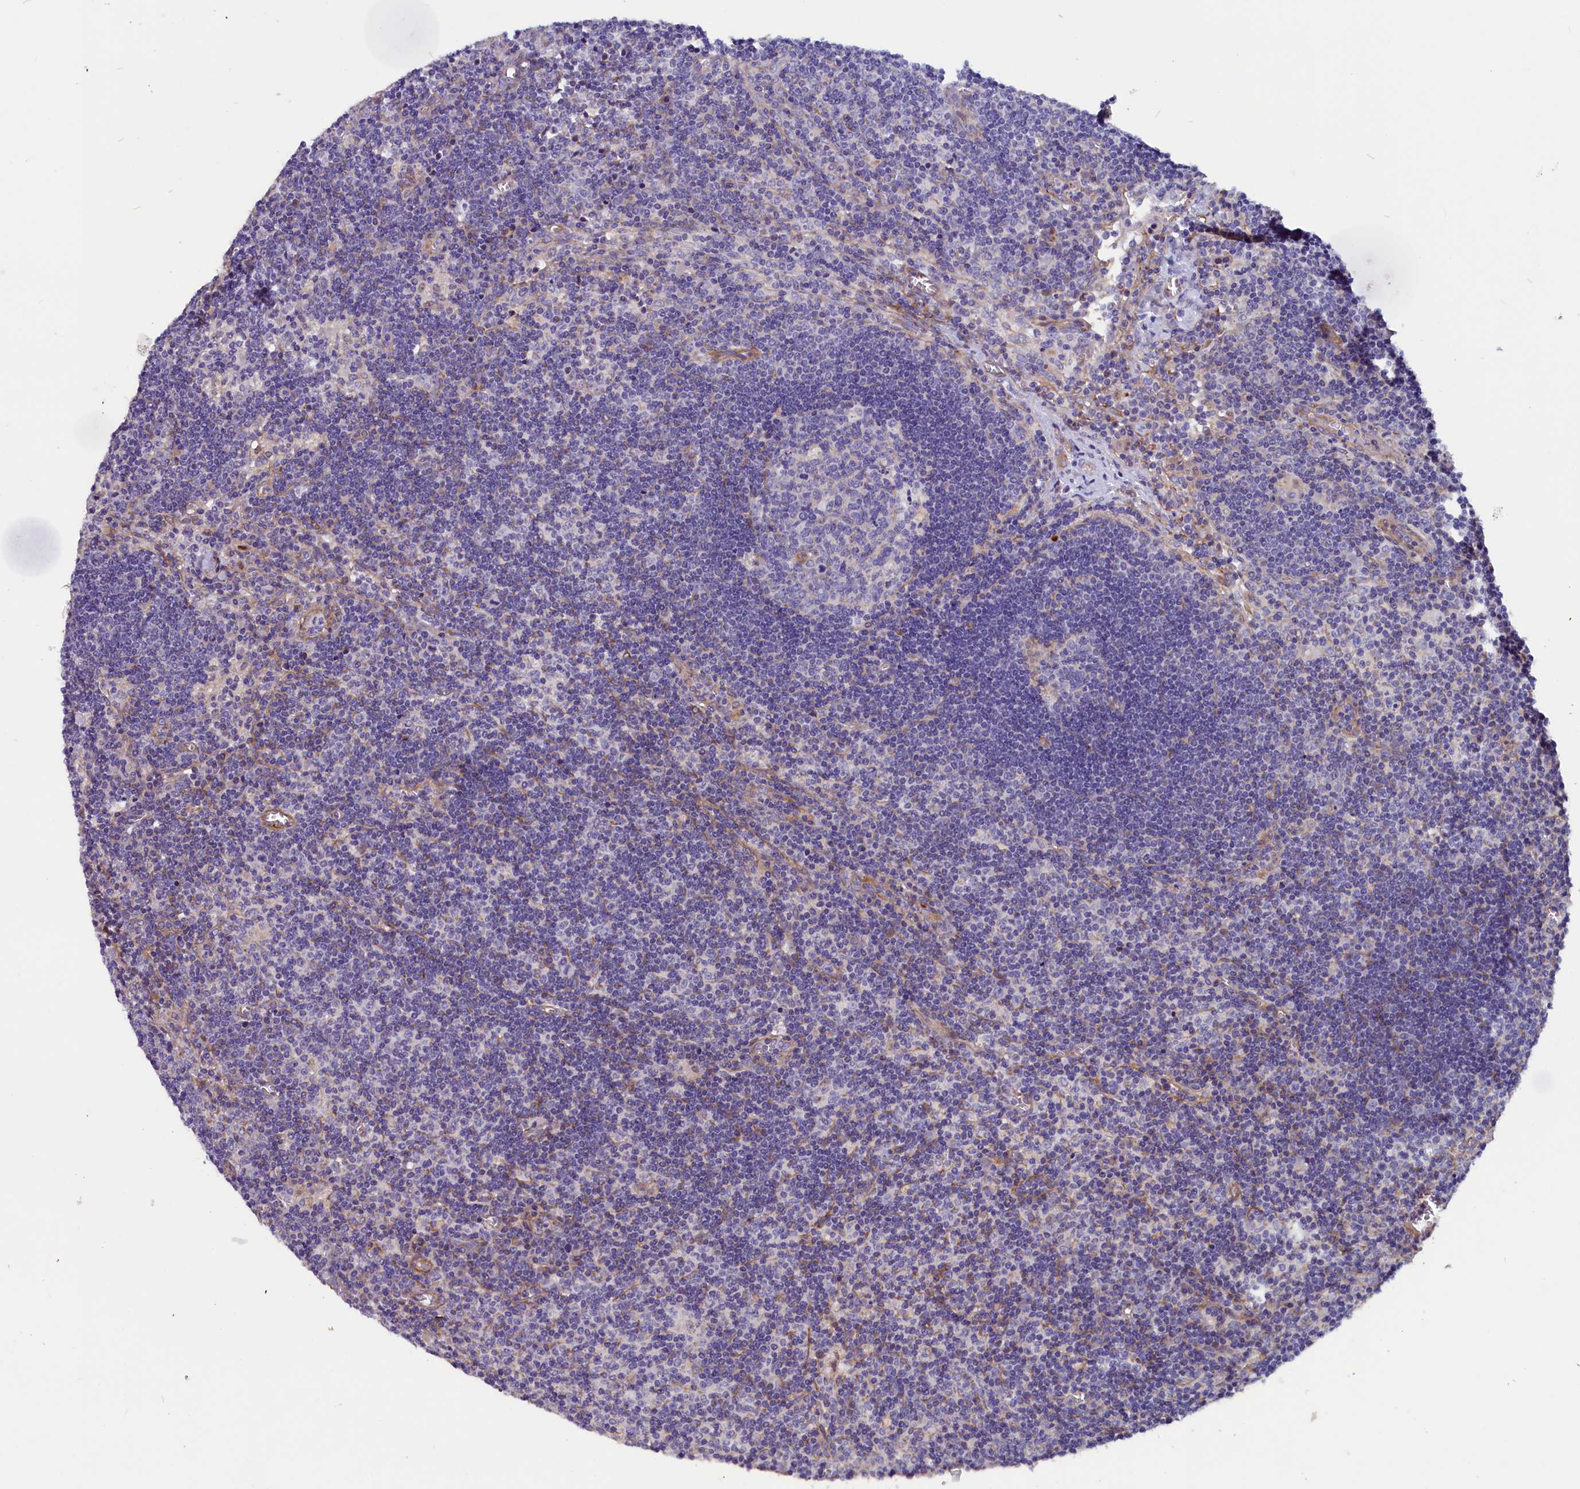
{"staining": {"intensity": "negative", "quantity": "none", "location": "none"}, "tissue": "lymph node", "cell_type": "Germinal center cells", "image_type": "normal", "snomed": [{"axis": "morphology", "description": "Normal tissue, NOS"}, {"axis": "topography", "description": "Lymph node"}], "caption": "Image shows no protein positivity in germinal center cells of benign lymph node. (DAB (3,3'-diaminobenzidine) immunohistochemistry (IHC) visualized using brightfield microscopy, high magnification).", "gene": "ZNF749", "patient": {"sex": "male", "age": 58}}